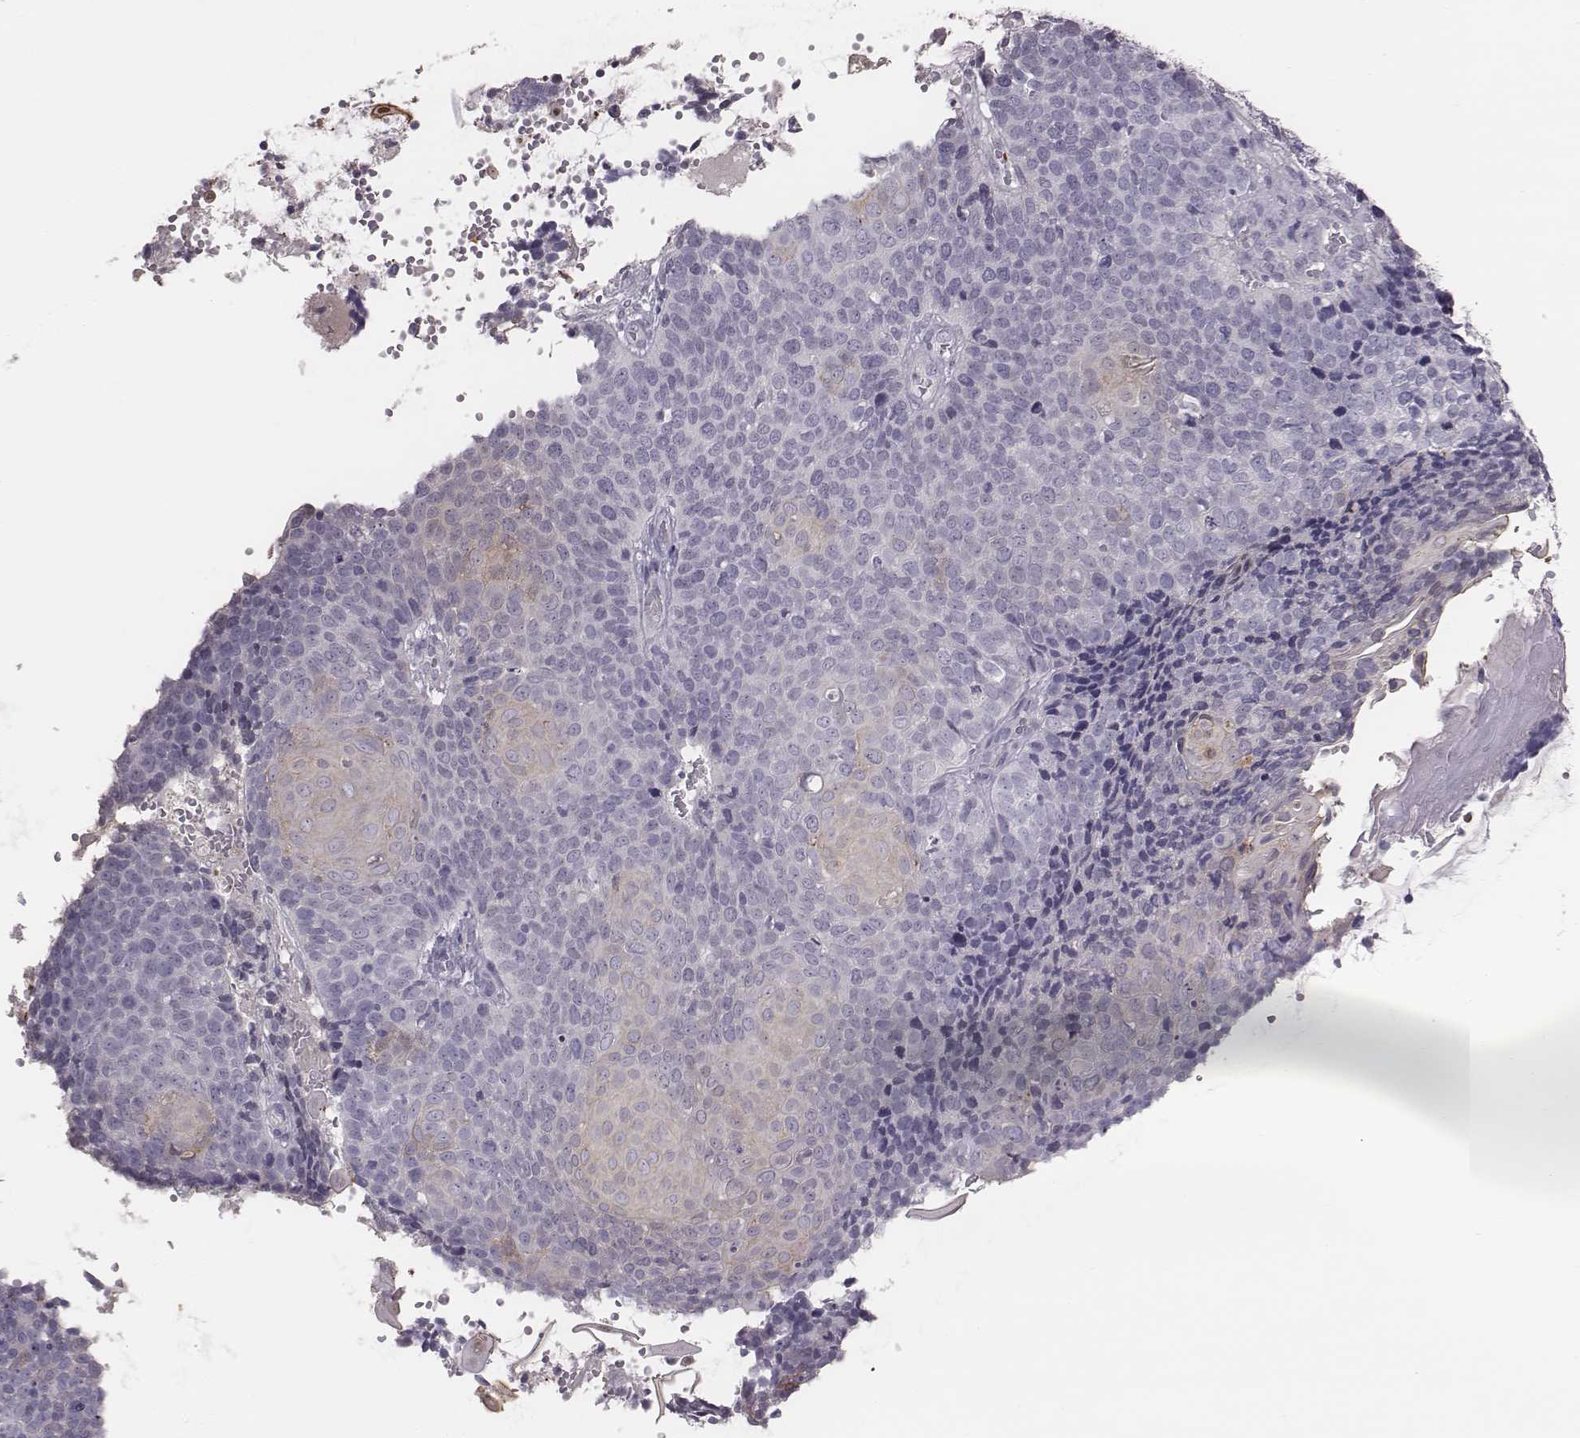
{"staining": {"intensity": "weak", "quantity": "<25%", "location": "cytoplasmic/membranous"}, "tissue": "cervical cancer", "cell_type": "Tumor cells", "image_type": "cancer", "snomed": [{"axis": "morphology", "description": "Squamous cell carcinoma, NOS"}, {"axis": "topography", "description": "Cervix"}], "caption": "IHC photomicrograph of neoplastic tissue: human squamous cell carcinoma (cervical) stained with DAB (3,3'-diaminobenzidine) exhibits no significant protein expression in tumor cells. The staining was performed using DAB (3,3'-diaminobenzidine) to visualize the protein expression in brown, while the nuclei were stained in blue with hematoxylin (Magnification: 20x).", "gene": "C6orf58", "patient": {"sex": "female", "age": 39}}